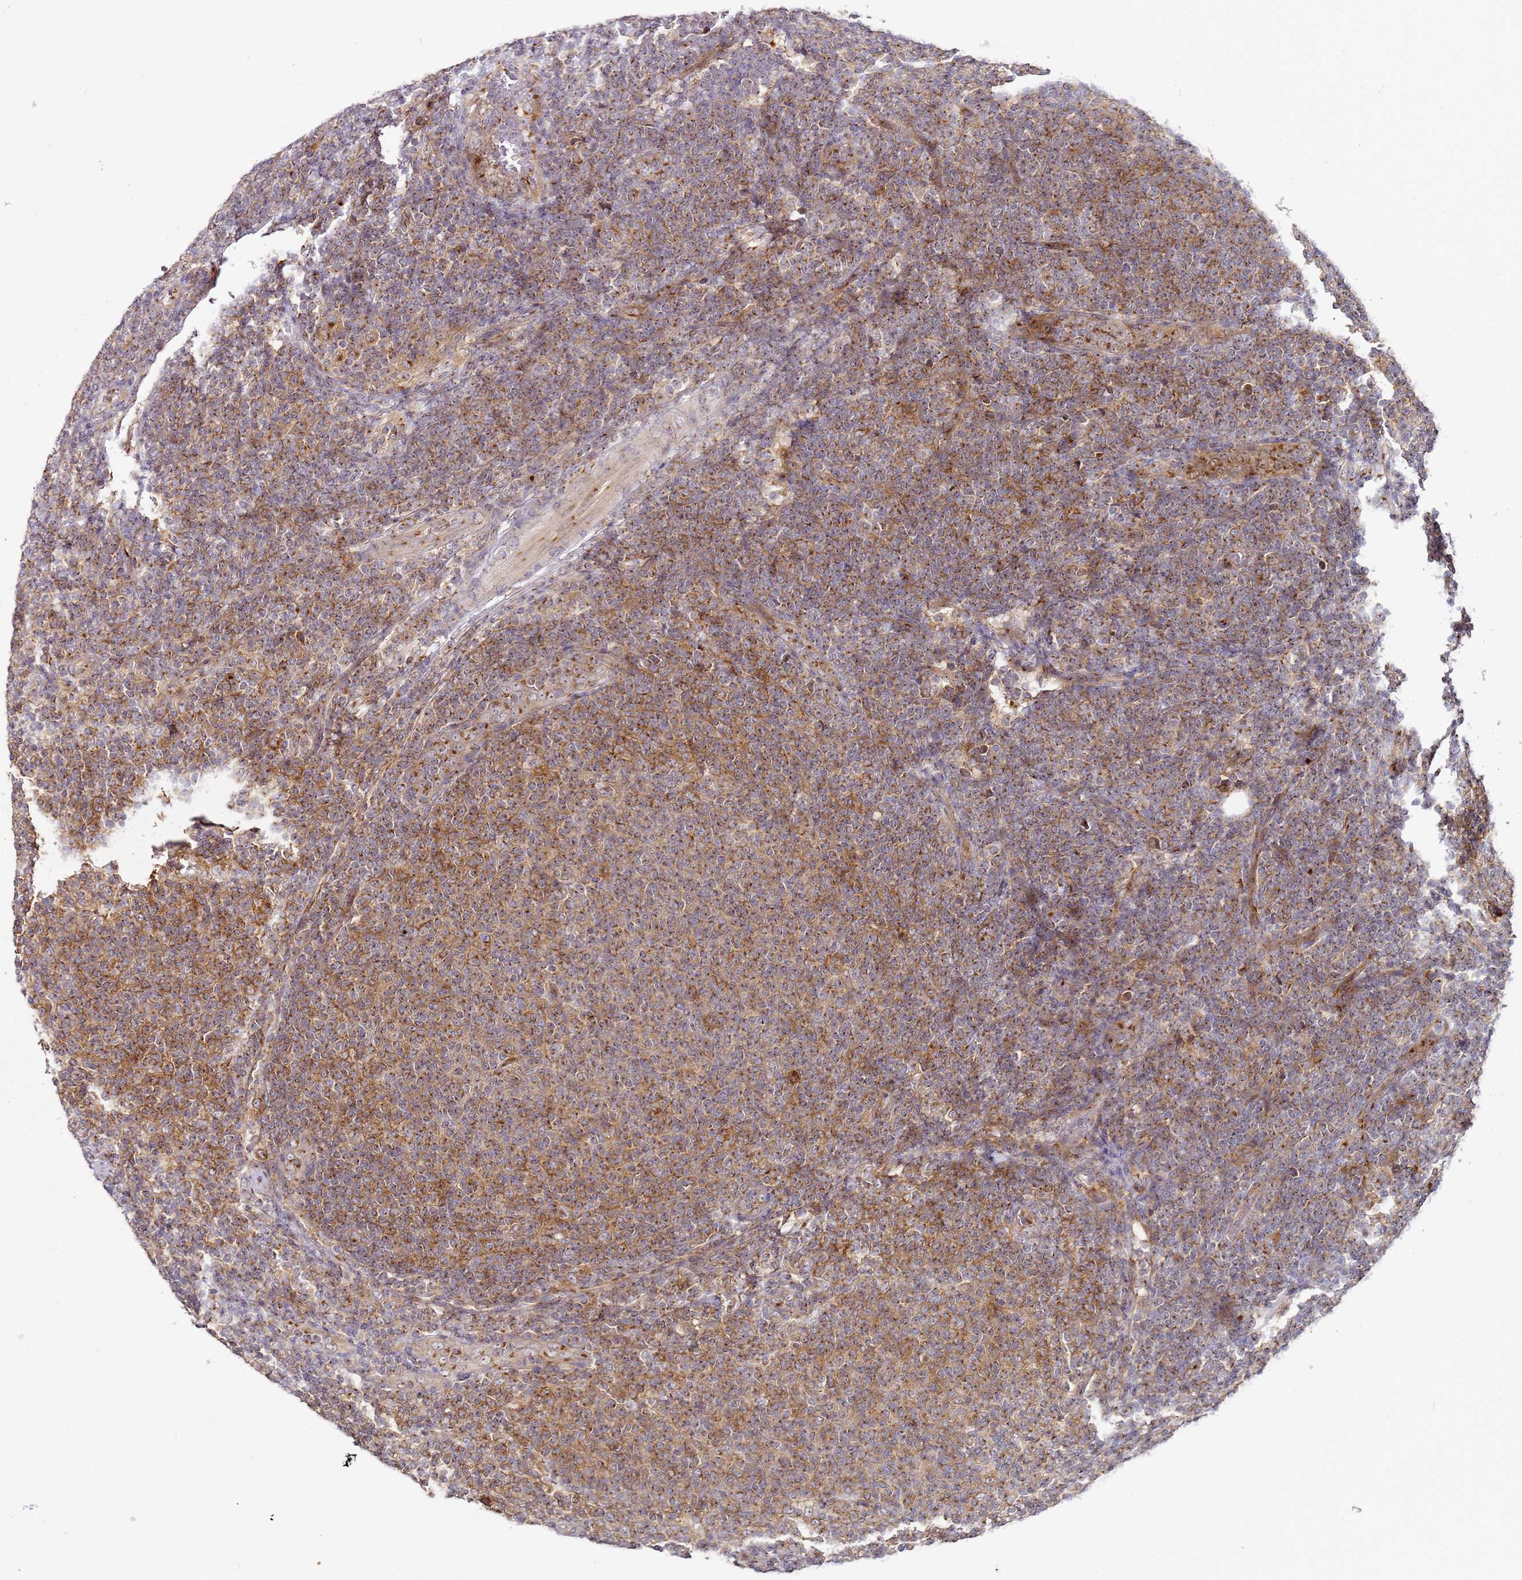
{"staining": {"intensity": "moderate", "quantity": "25%-75%", "location": "cytoplasmic/membranous"}, "tissue": "lymphoma", "cell_type": "Tumor cells", "image_type": "cancer", "snomed": [{"axis": "morphology", "description": "Malignant lymphoma, non-Hodgkin's type, Low grade"}, {"axis": "topography", "description": "Lymph node"}], "caption": "Moderate cytoplasmic/membranous protein positivity is appreciated in about 25%-75% of tumor cells in lymphoma.", "gene": "MRPL49", "patient": {"sex": "male", "age": 66}}